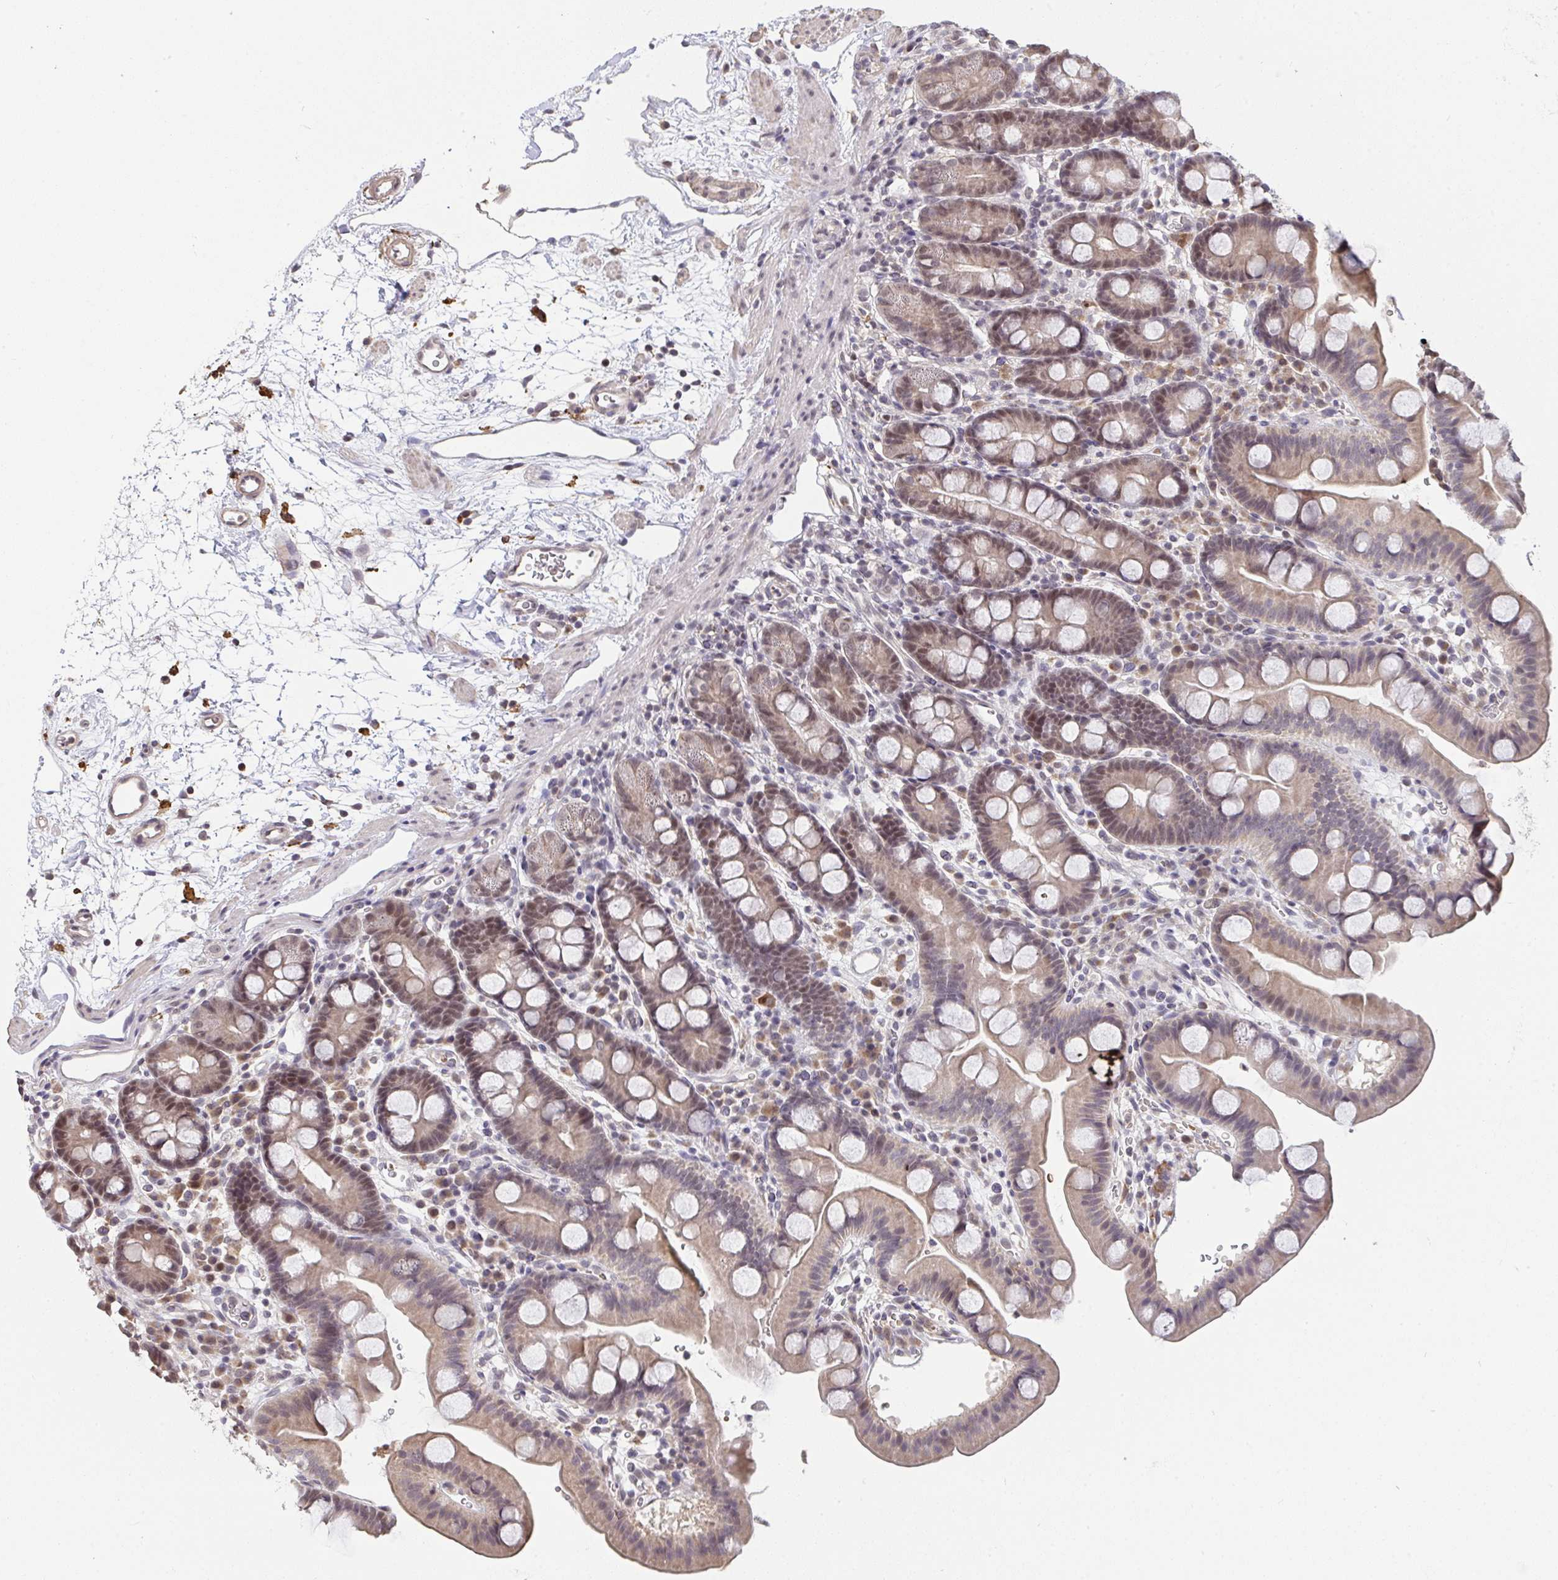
{"staining": {"intensity": "moderate", "quantity": ">75%", "location": "cytoplasmic/membranous,nuclear"}, "tissue": "duodenum", "cell_type": "Glandular cells", "image_type": "normal", "snomed": [{"axis": "morphology", "description": "Normal tissue, NOS"}, {"axis": "topography", "description": "Duodenum"}], "caption": "Normal duodenum reveals moderate cytoplasmic/membranous,nuclear positivity in approximately >75% of glandular cells, visualized by immunohistochemistry.", "gene": "SAP30", "patient": {"sex": "male", "age": 59}}